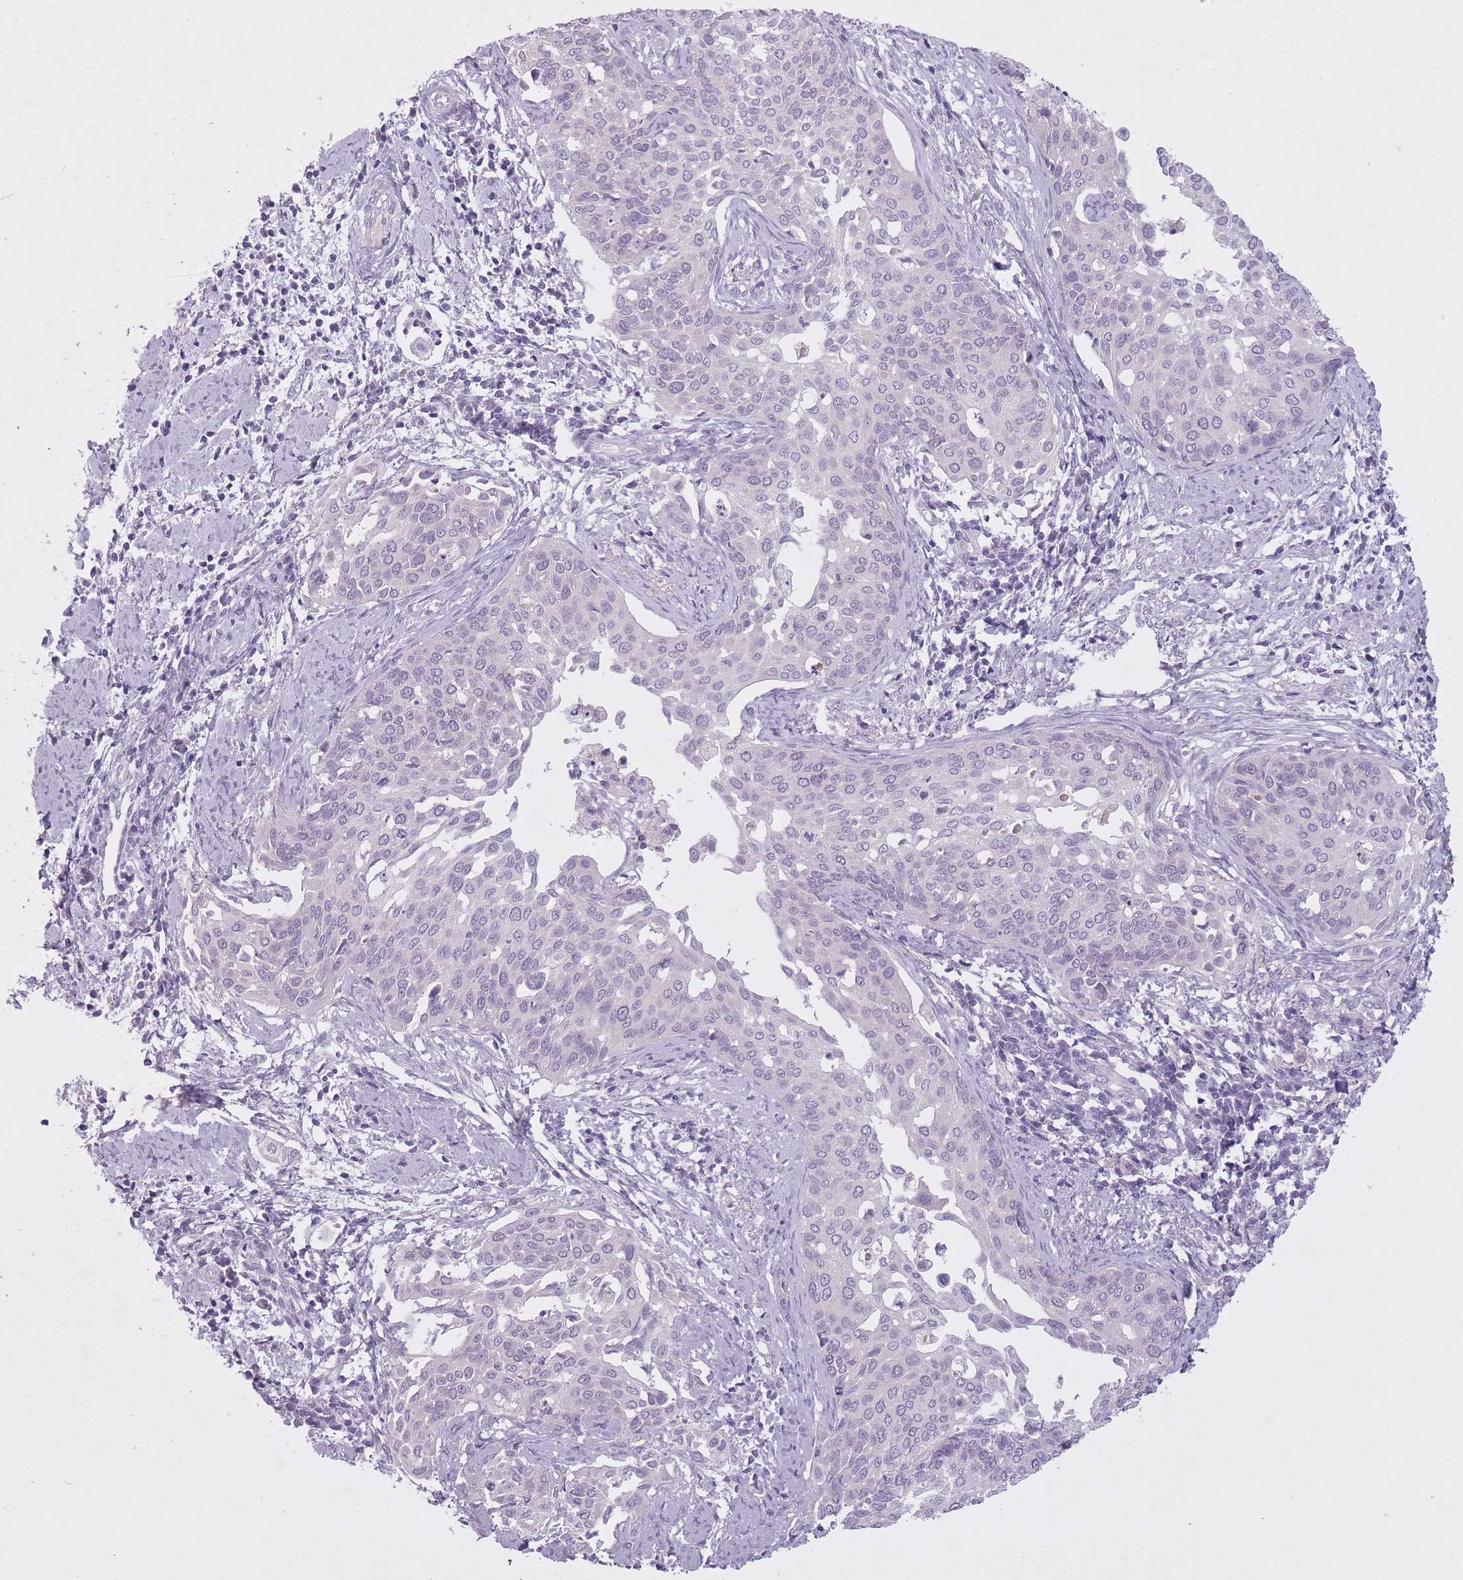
{"staining": {"intensity": "negative", "quantity": "none", "location": "none"}, "tissue": "cervical cancer", "cell_type": "Tumor cells", "image_type": "cancer", "snomed": [{"axis": "morphology", "description": "Squamous cell carcinoma, NOS"}, {"axis": "topography", "description": "Cervix"}], "caption": "An IHC photomicrograph of cervical cancer is shown. There is no staining in tumor cells of cervical cancer.", "gene": "FAM43B", "patient": {"sex": "female", "age": 44}}